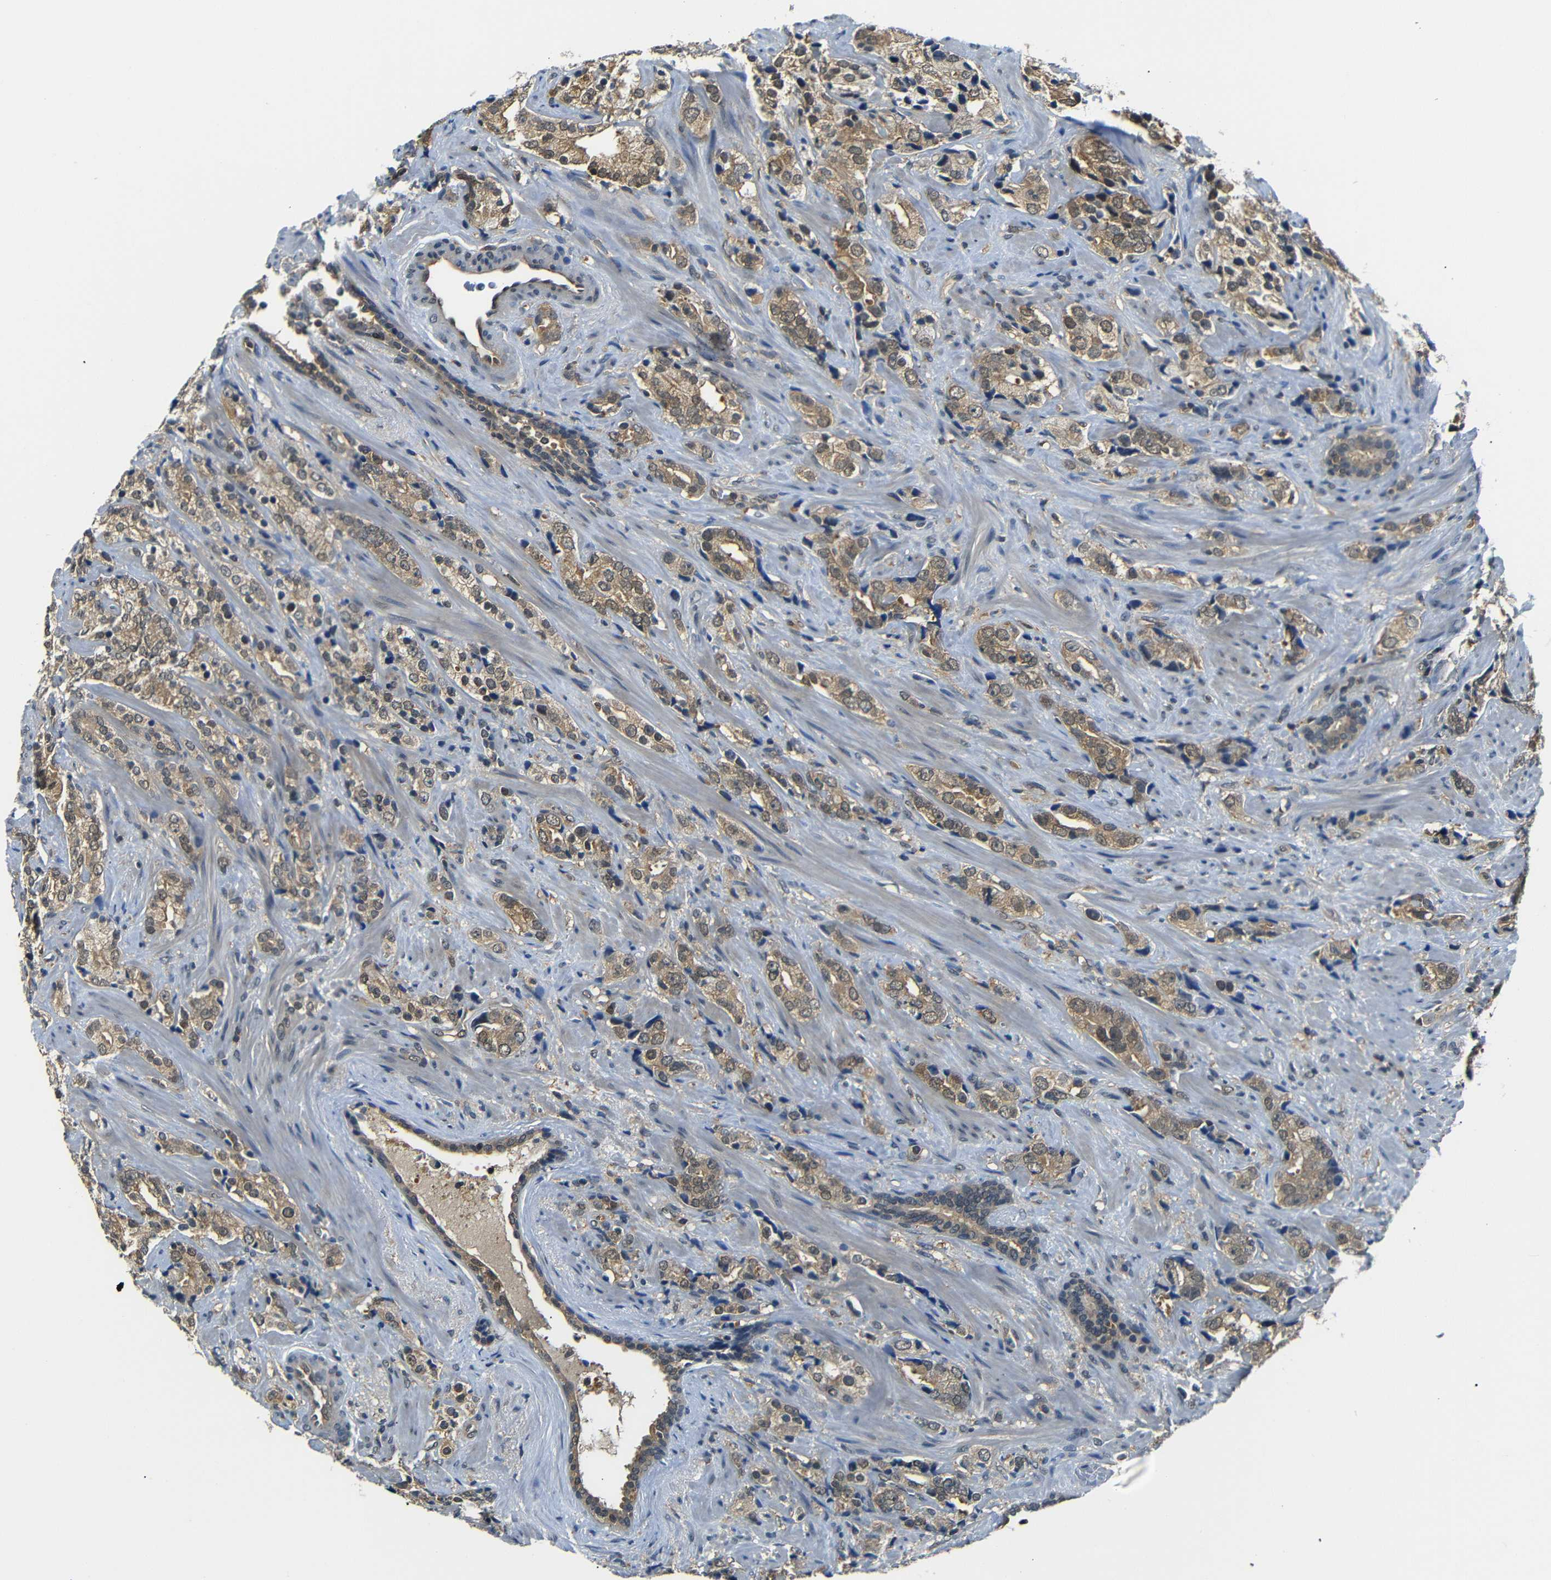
{"staining": {"intensity": "moderate", "quantity": ">75%", "location": "cytoplasmic/membranous"}, "tissue": "prostate cancer", "cell_type": "Tumor cells", "image_type": "cancer", "snomed": [{"axis": "morphology", "description": "Adenocarcinoma, High grade"}, {"axis": "topography", "description": "Prostate"}], "caption": "Human prostate cancer (high-grade adenocarcinoma) stained for a protein (brown) demonstrates moderate cytoplasmic/membranous positive staining in approximately >75% of tumor cells.", "gene": "UBXN1", "patient": {"sex": "male", "age": 71}}